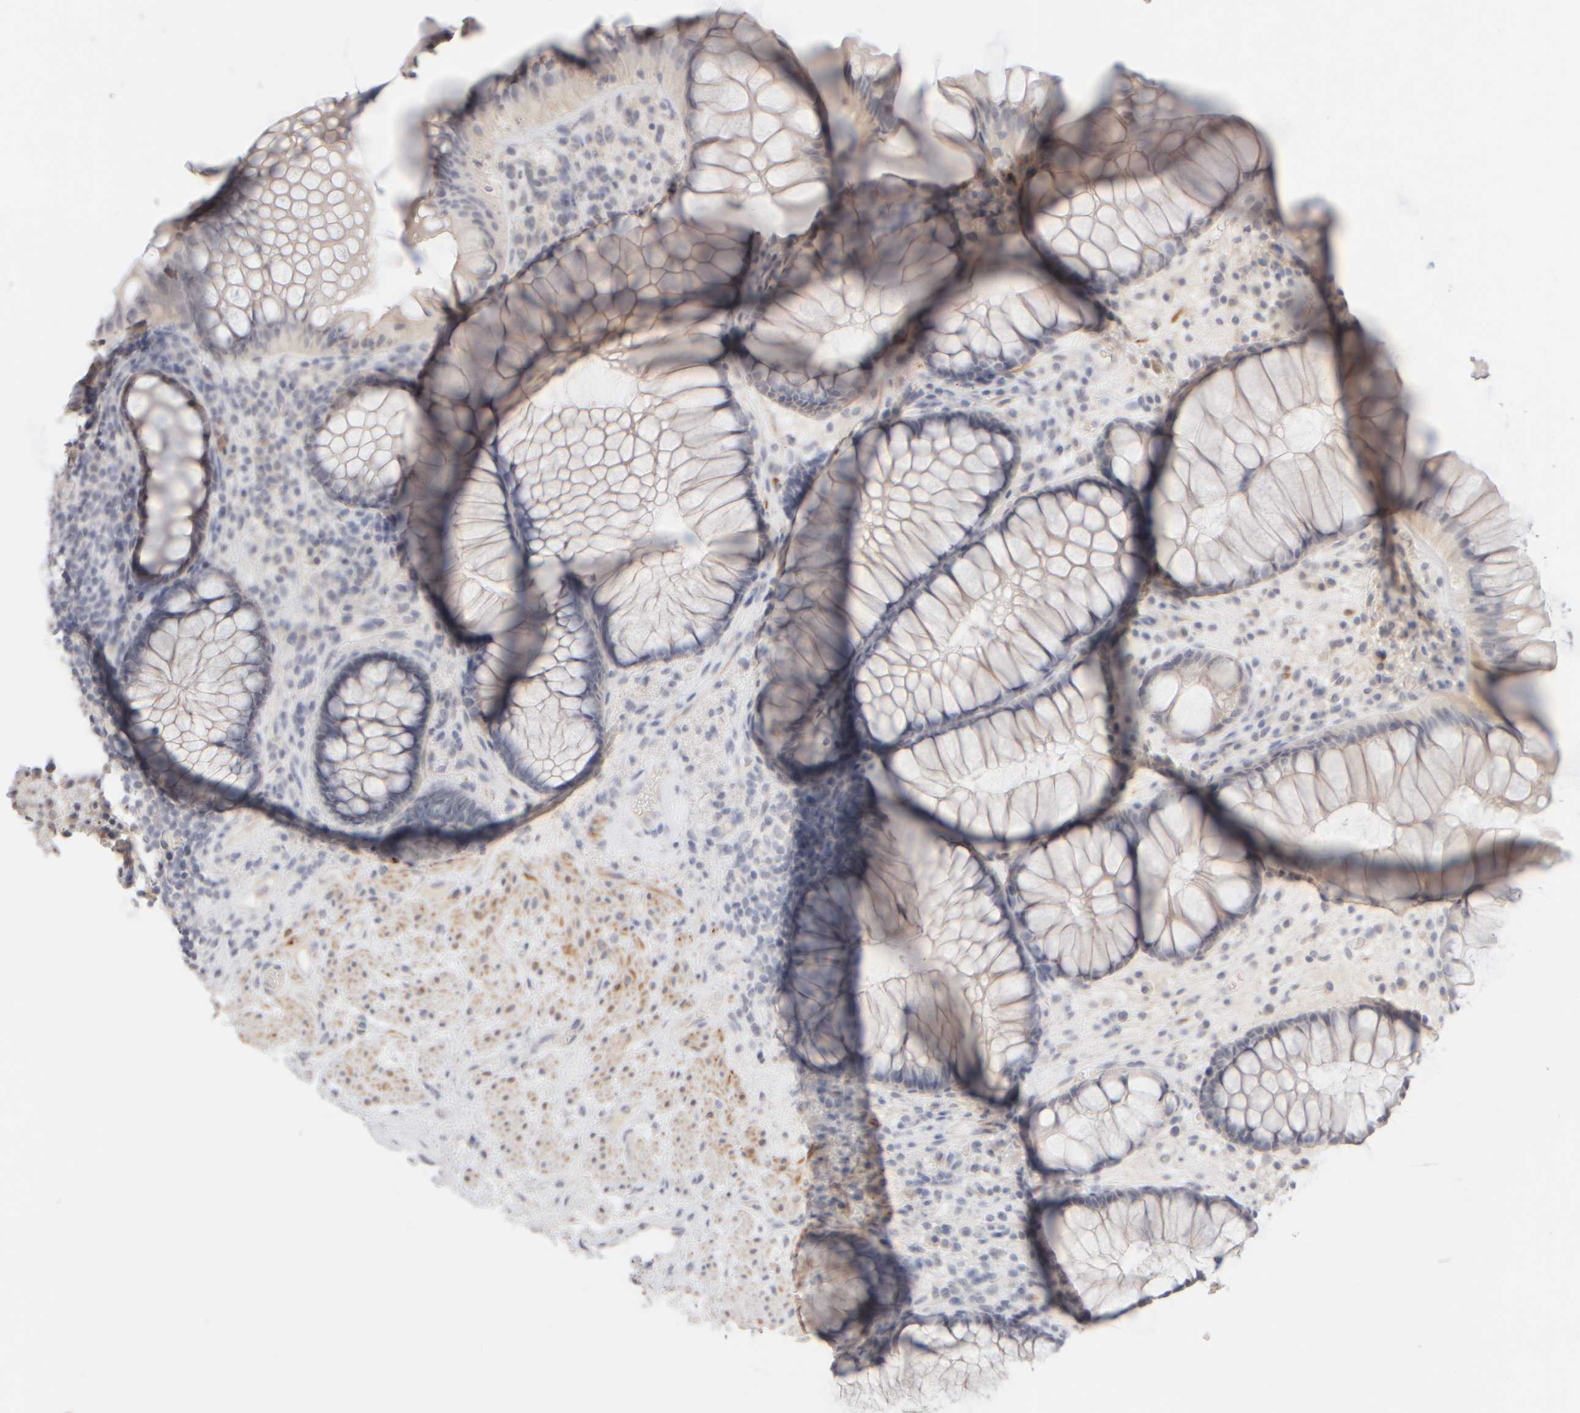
{"staining": {"intensity": "negative", "quantity": "none", "location": "none"}, "tissue": "rectum", "cell_type": "Glandular cells", "image_type": "normal", "snomed": [{"axis": "morphology", "description": "Normal tissue, NOS"}, {"axis": "topography", "description": "Rectum"}], "caption": "DAB (3,3'-diaminobenzidine) immunohistochemical staining of unremarkable human rectum demonstrates no significant positivity in glandular cells. (DAB (3,3'-diaminobenzidine) IHC with hematoxylin counter stain).", "gene": "ZNF112", "patient": {"sex": "male", "age": 51}}